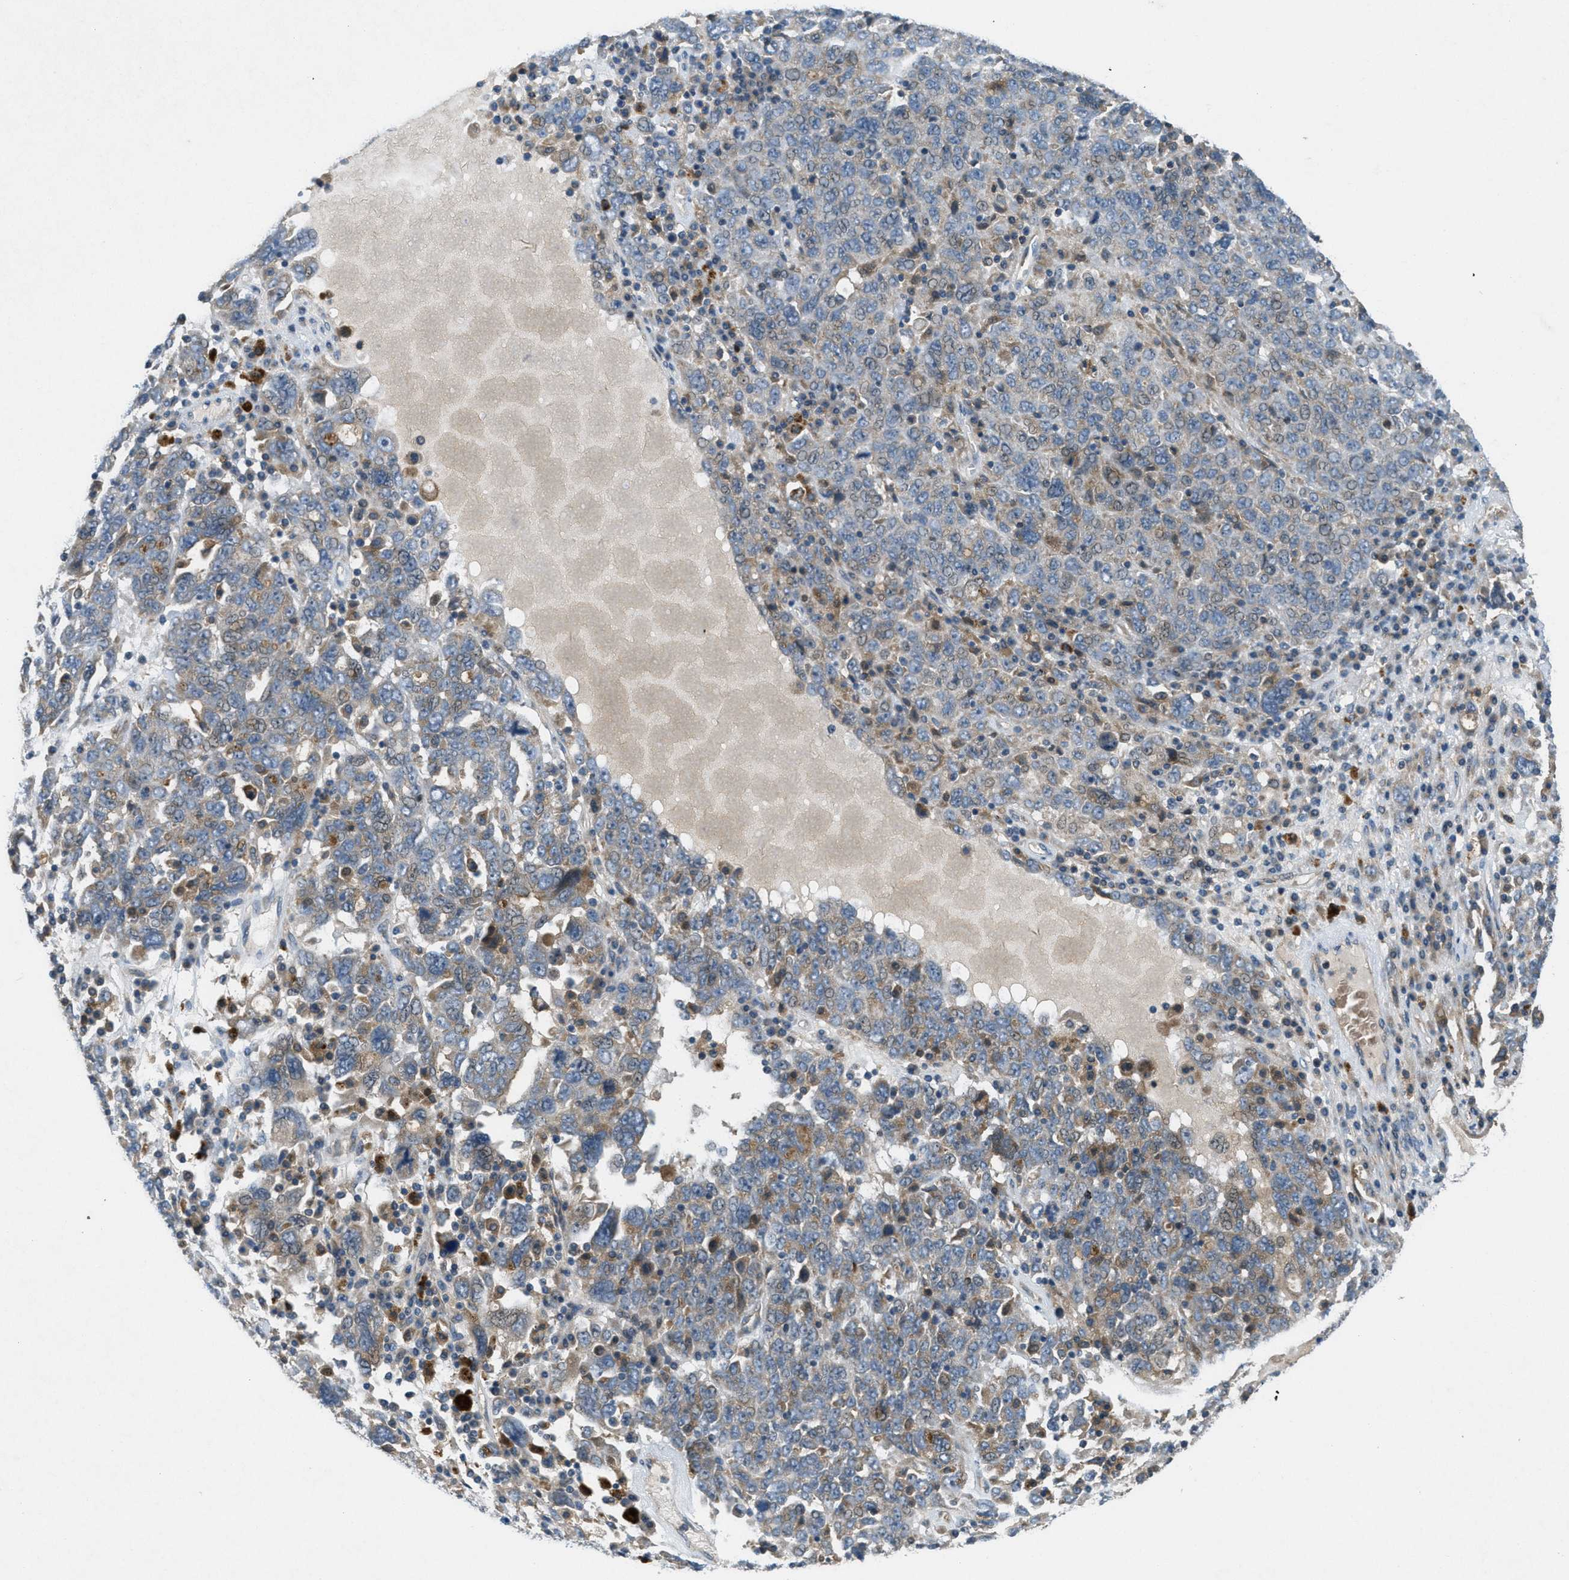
{"staining": {"intensity": "weak", "quantity": "<25%", "location": "cytoplasmic/membranous"}, "tissue": "ovarian cancer", "cell_type": "Tumor cells", "image_type": "cancer", "snomed": [{"axis": "morphology", "description": "Carcinoma, endometroid"}, {"axis": "topography", "description": "Ovary"}], "caption": "The photomicrograph reveals no staining of tumor cells in ovarian cancer. The staining is performed using DAB brown chromogen with nuclei counter-stained in using hematoxylin.", "gene": "ADCY6", "patient": {"sex": "female", "age": 62}}